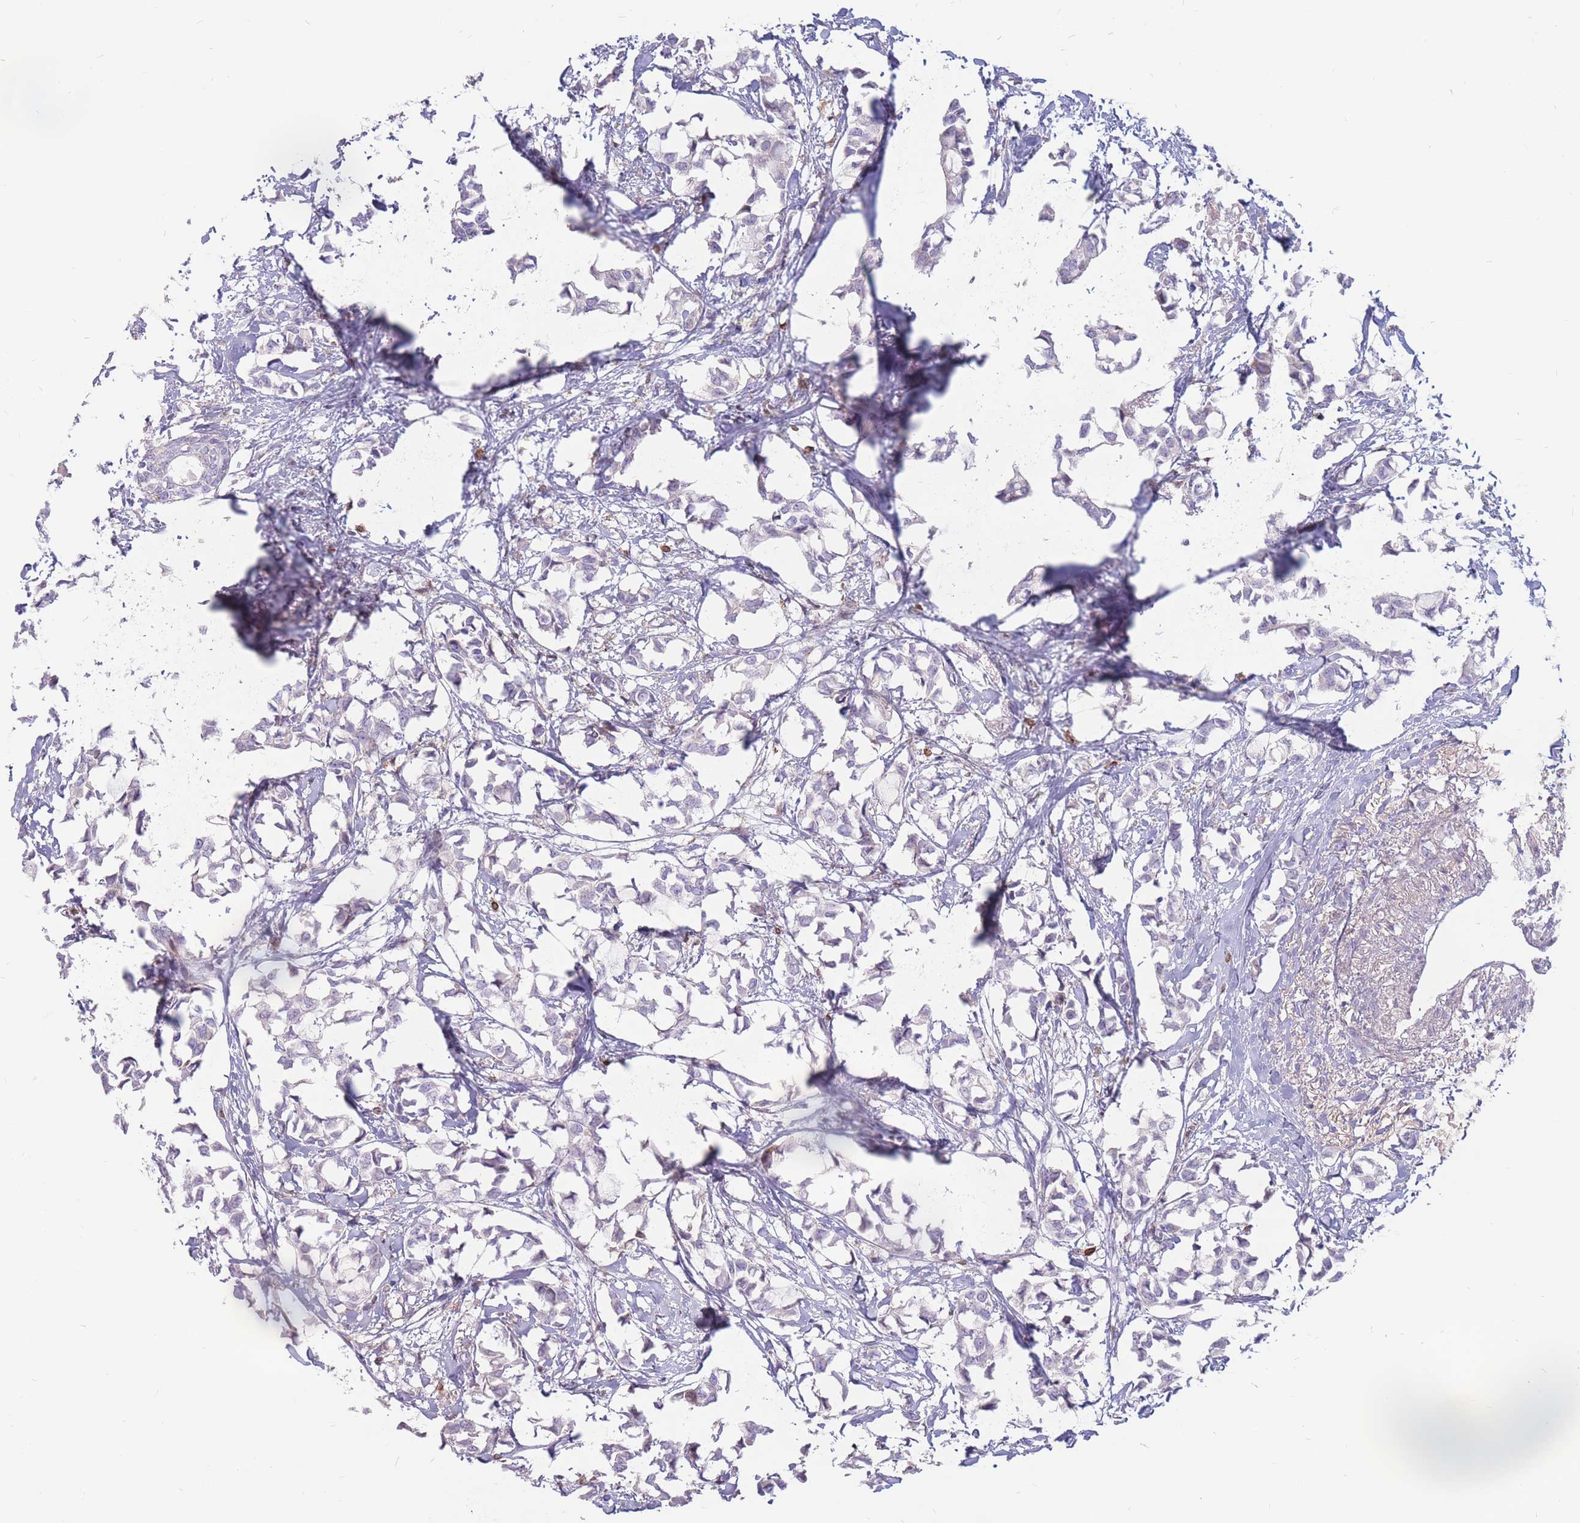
{"staining": {"intensity": "negative", "quantity": "none", "location": "none"}, "tissue": "breast cancer", "cell_type": "Tumor cells", "image_type": "cancer", "snomed": [{"axis": "morphology", "description": "Duct carcinoma"}, {"axis": "topography", "description": "Breast"}], "caption": "An immunohistochemistry photomicrograph of intraductal carcinoma (breast) is shown. There is no staining in tumor cells of intraductal carcinoma (breast).", "gene": "PTGDR", "patient": {"sex": "female", "age": 73}}